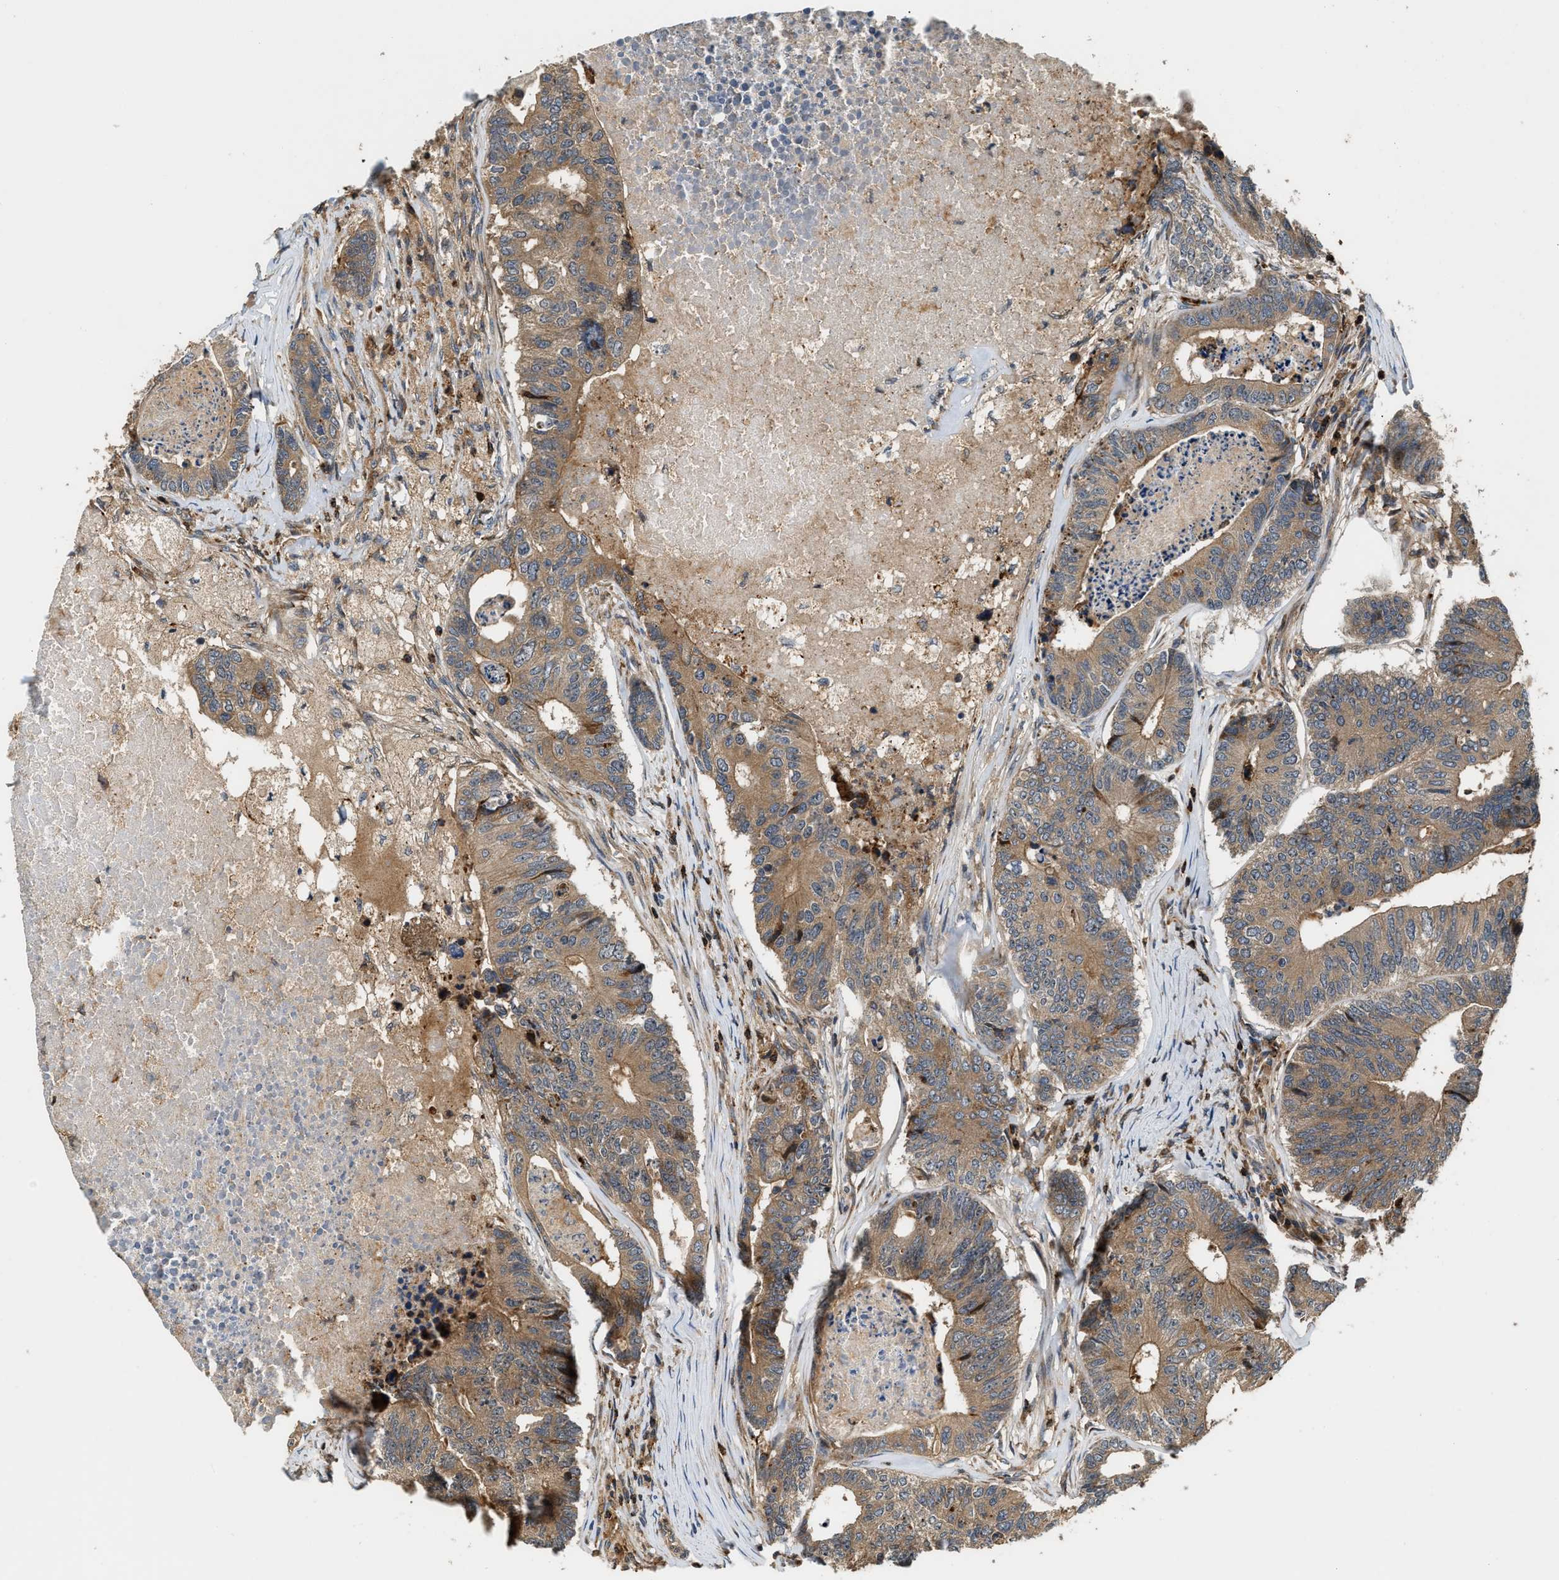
{"staining": {"intensity": "moderate", "quantity": ">75%", "location": "cytoplasmic/membranous"}, "tissue": "colorectal cancer", "cell_type": "Tumor cells", "image_type": "cancer", "snomed": [{"axis": "morphology", "description": "Adenocarcinoma, NOS"}, {"axis": "topography", "description": "Colon"}], "caption": "Tumor cells display medium levels of moderate cytoplasmic/membranous expression in approximately >75% of cells in human colorectal cancer.", "gene": "SNX5", "patient": {"sex": "female", "age": 67}}